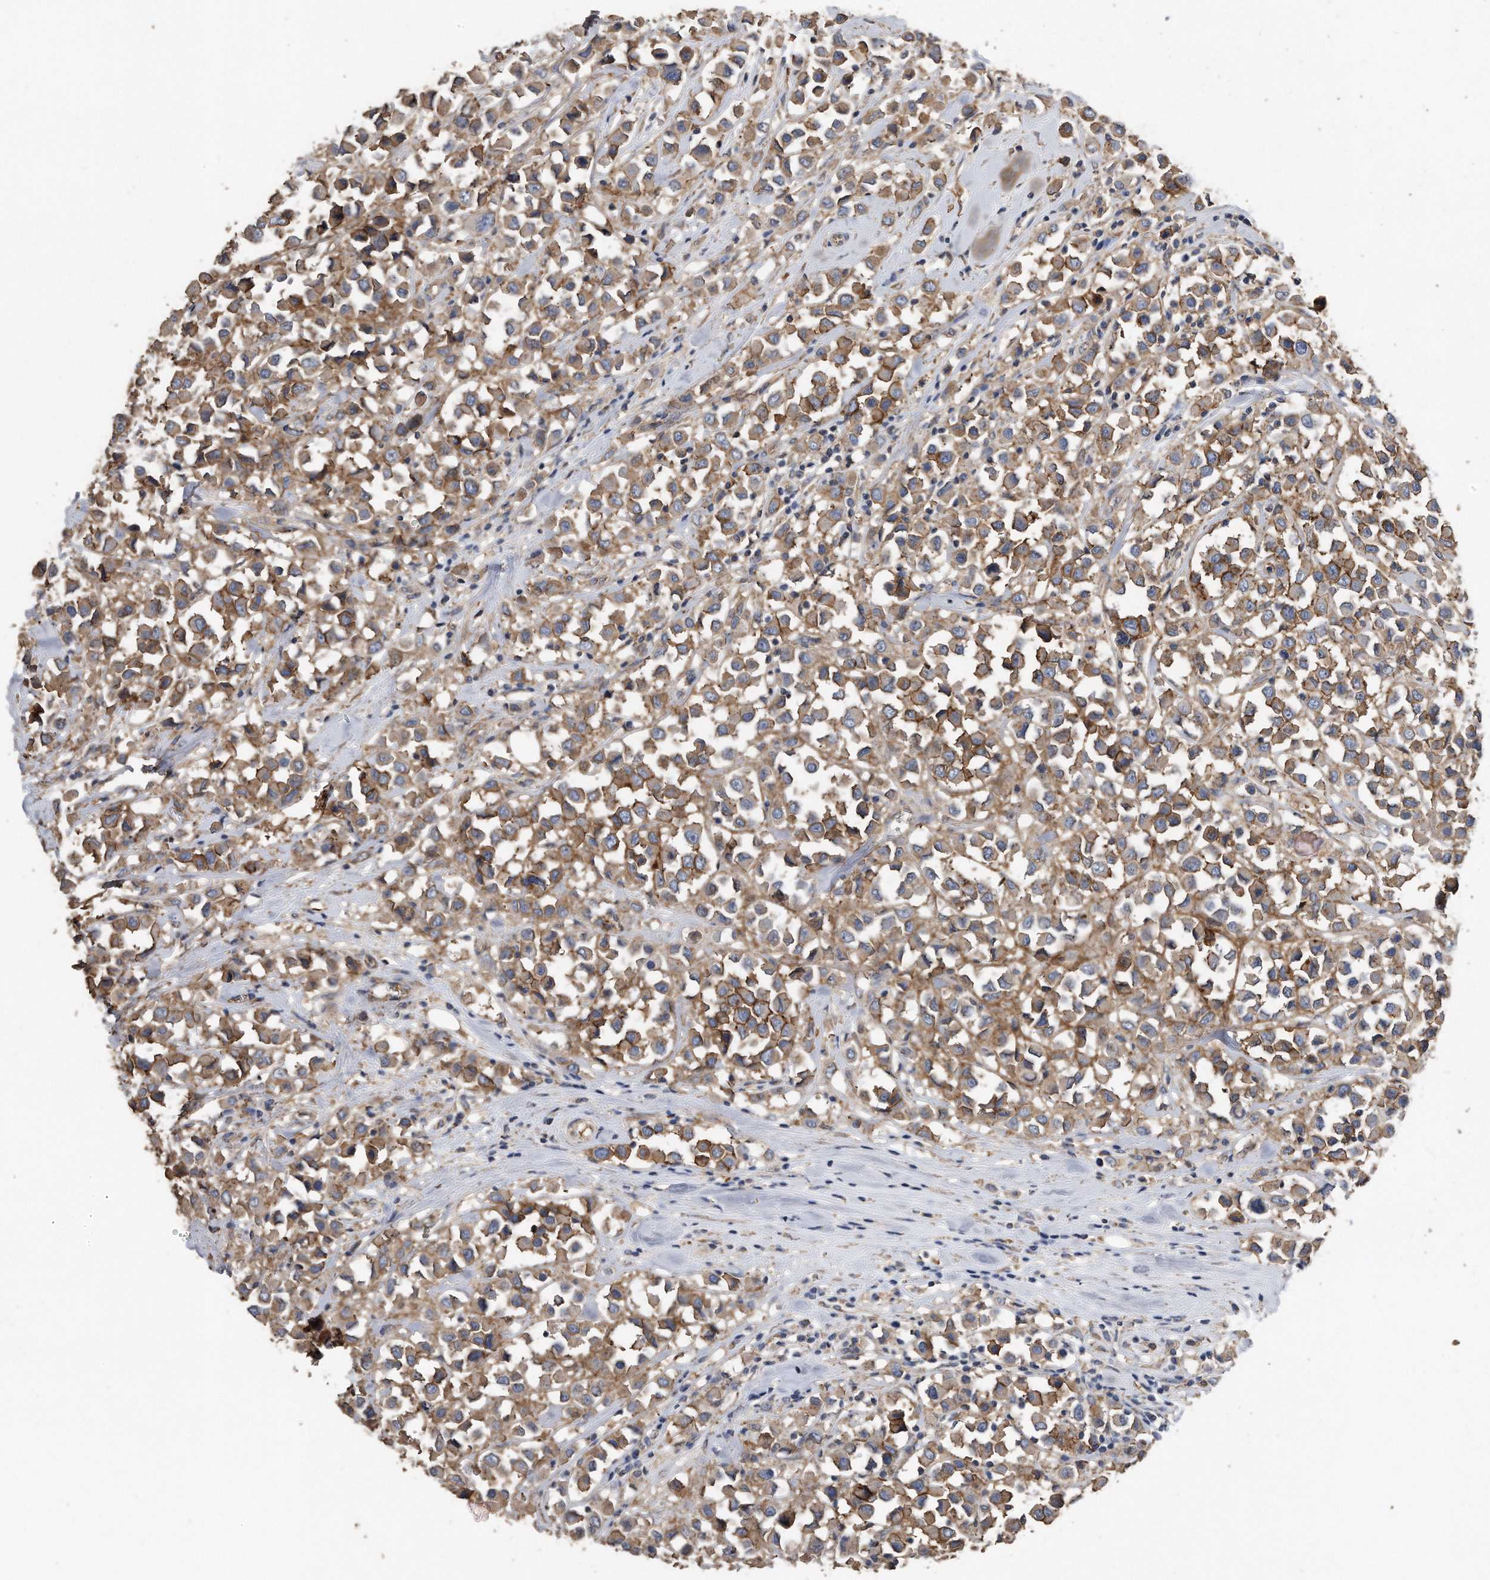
{"staining": {"intensity": "moderate", "quantity": ">75%", "location": "cytoplasmic/membranous"}, "tissue": "breast cancer", "cell_type": "Tumor cells", "image_type": "cancer", "snomed": [{"axis": "morphology", "description": "Duct carcinoma"}, {"axis": "topography", "description": "Breast"}], "caption": "This is a histology image of IHC staining of breast cancer, which shows moderate staining in the cytoplasmic/membranous of tumor cells.", "gene": "CDCP1", "patient": {"sex": "female", "age": 61}}